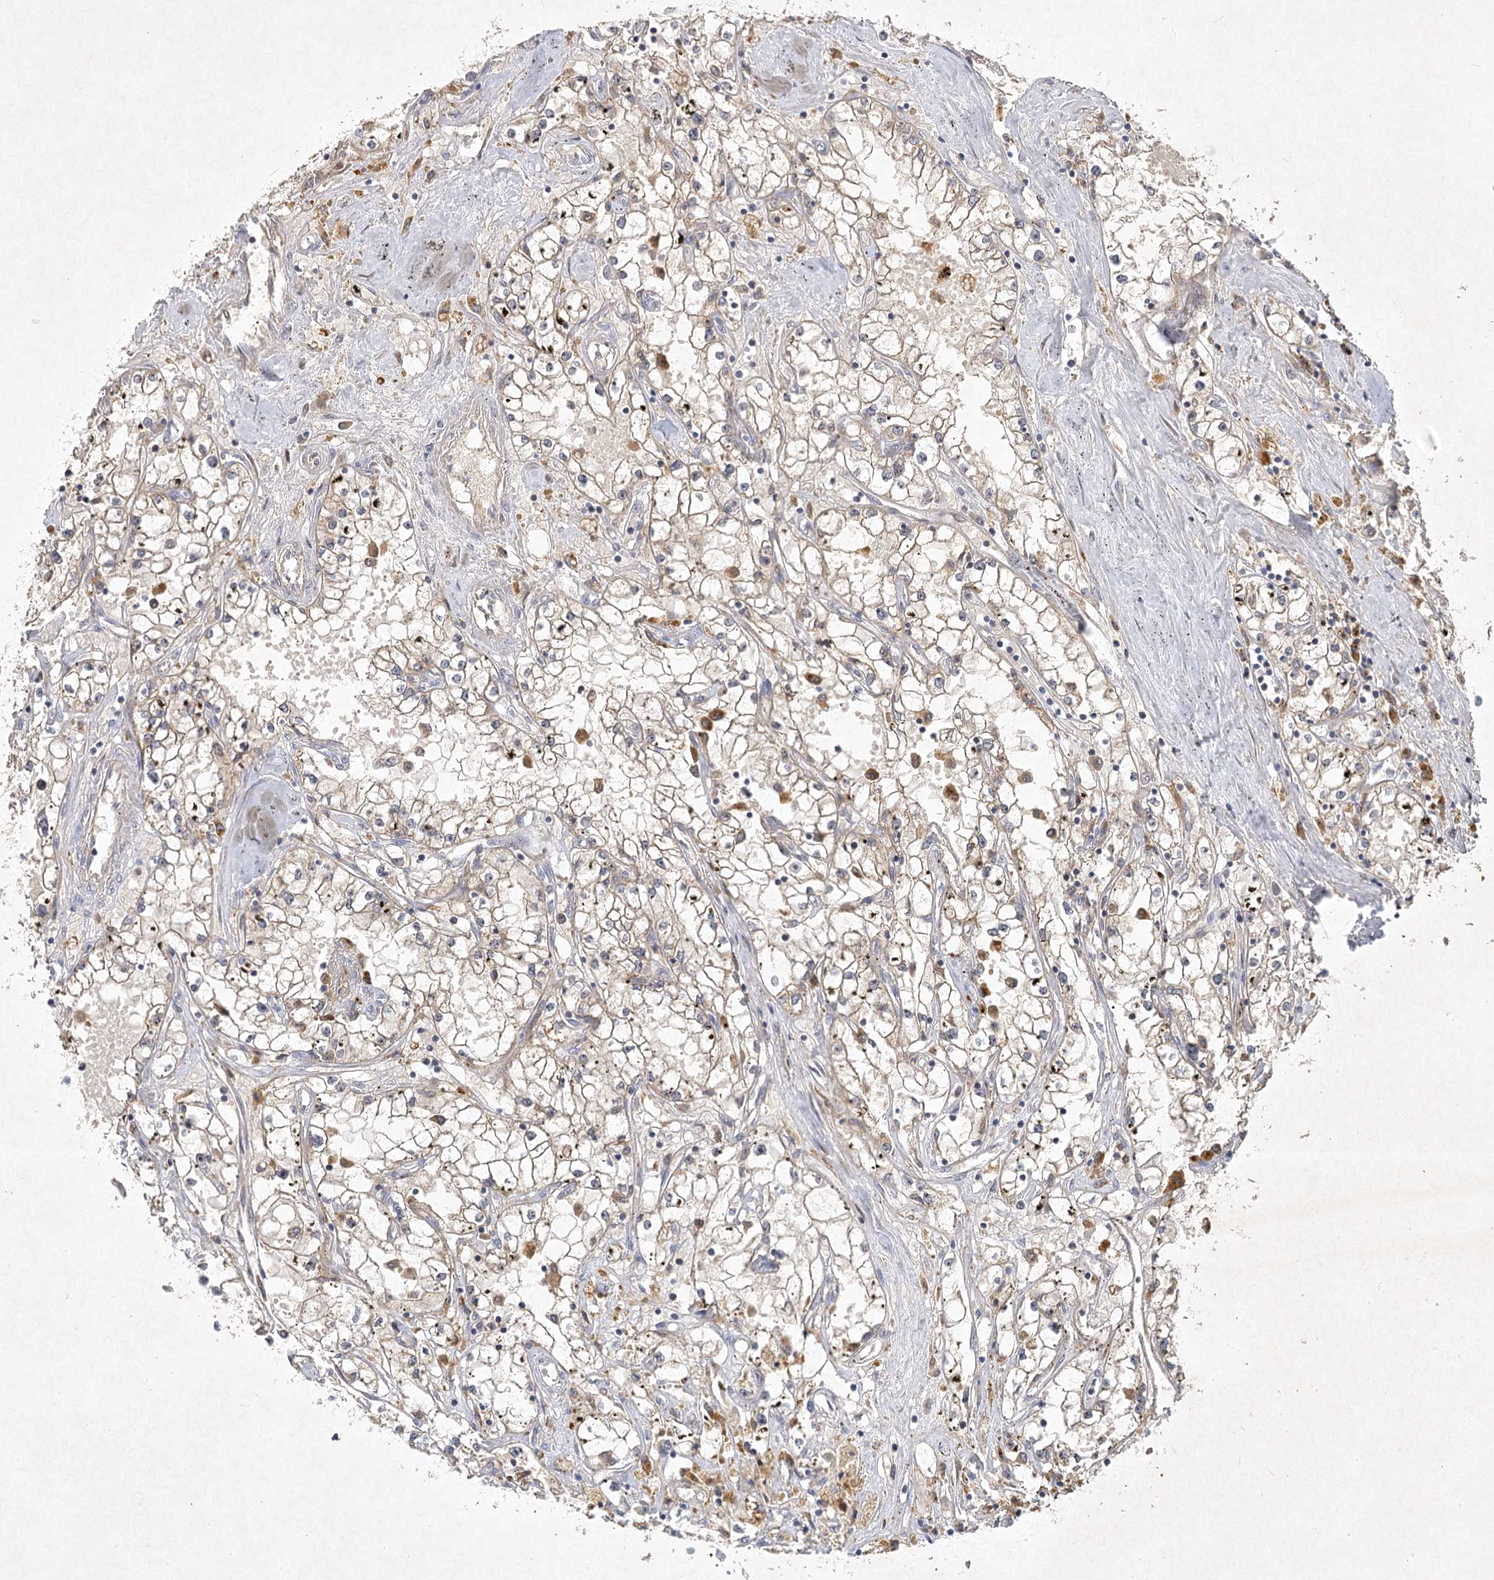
{"staining": {"intensity": "negative", "quantity": "none", "location": "none"}, "tissue": "renal cancer", "cell_type": "Tumor cells", "image_type": "cancer", "snomed": [{"axis": "morphology", "description": "Adenocarcinoma, NOS"}, {"axis": "topography", "description": "Kidney"}], "caption": "Micrograph shows no significant protein staining in tumor cells of adenocarcinoma (renal). Brightfield microscopy of immunohistochemistry (IHC) stained with DAB (3,3'-diaminobenzidine) (brown) and hematoxylin (blue), captured at high magnification.", "gene": "PYROXD2", "patient": {"sex": "male", "age": 56}}